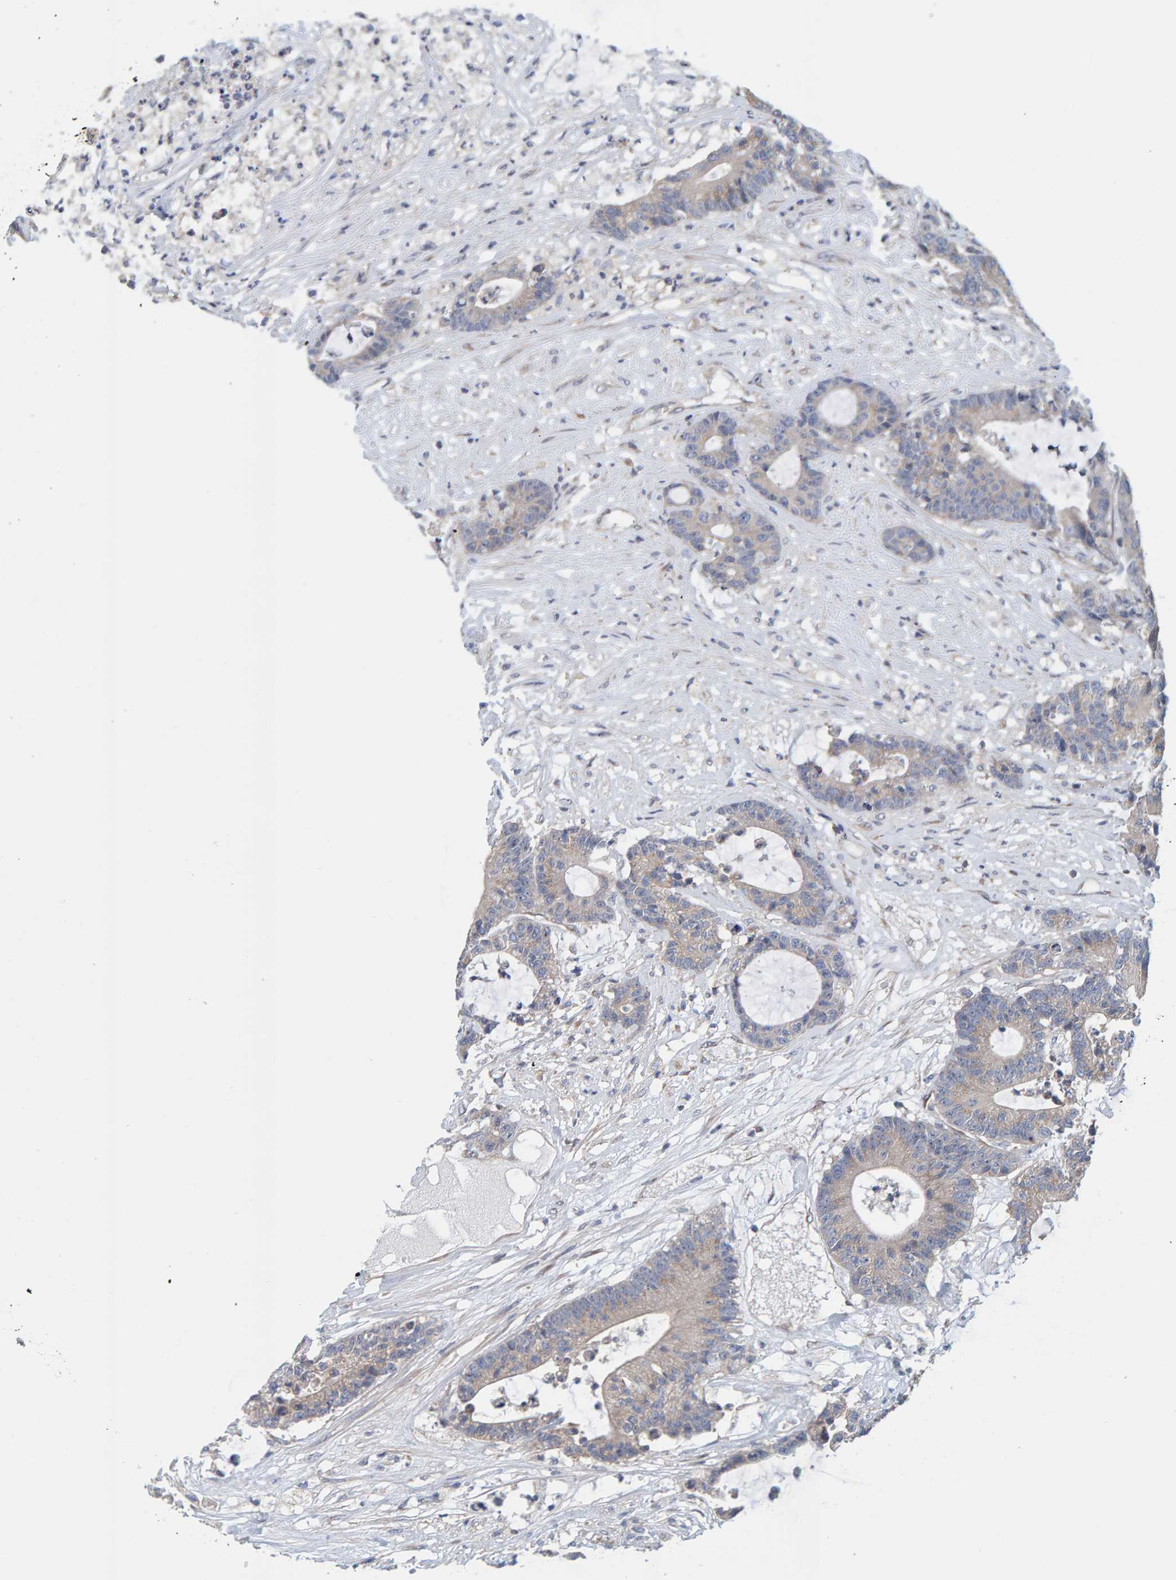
{"staining": {"intensity": "weak", "quantity": "<25%", "location": "cytoplasmic/membranous"}, "tissue": "colorectal cancer", "cell_type": "Tumor cells", "image_type": "cancer", "snomed": [{"axis": "morphology", "description": "Adenocarcinoma, NOS"}, {"axis": "topography", "description": "Colon"}], "caption": "Tumor cells show no significant expression in adenocarcinoma (colorectal). Nuclei are stained in blue.", "gene": "CCM2", "patient": {"sex": "female", "age": 84}}